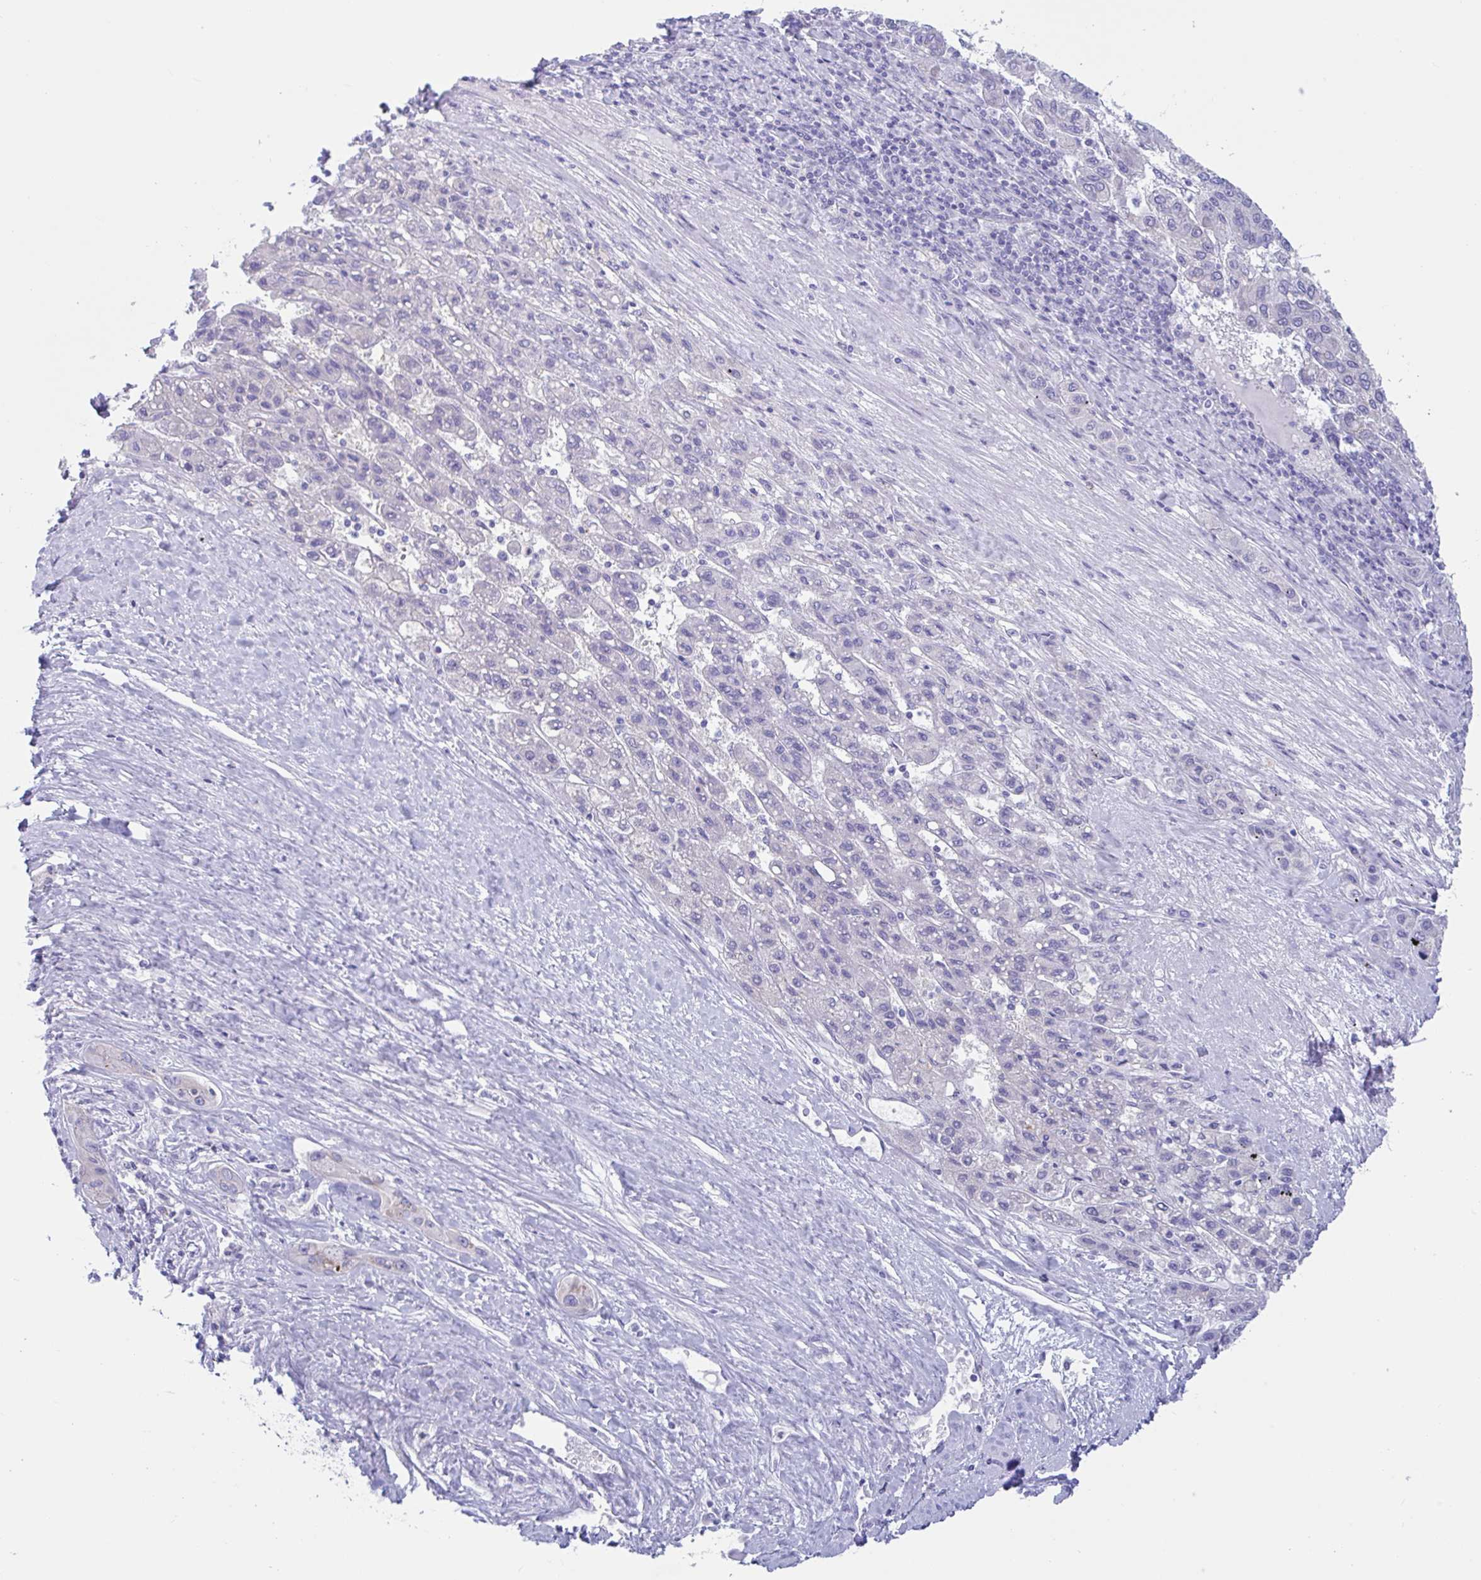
{"staining": {"intensity": "negative", "quantity": "none", "location": "none"}, "tissue": "liver cancer", "cell_type": "Tumor cells", "image_type": "cancer", "snomed": [{"axis": "morphology", "description": "Carcinoma, Hepatocellular, NOS"}, {"axis": "topography", "description": "Liver"}], "caption": "IHC photomicrograph of neoplastic tissue: human liver hepatocellular carcinoma stained with DAB exhibits no significant protein staining in tumor cells. The staining was performed using DAB to visualize the protein expression in brown, while the nuclei were stained in blue with hematoxylin (Magnification: 20x).", "gene": "OR6N2", "patient": {"sex": "female", "age": 82}}